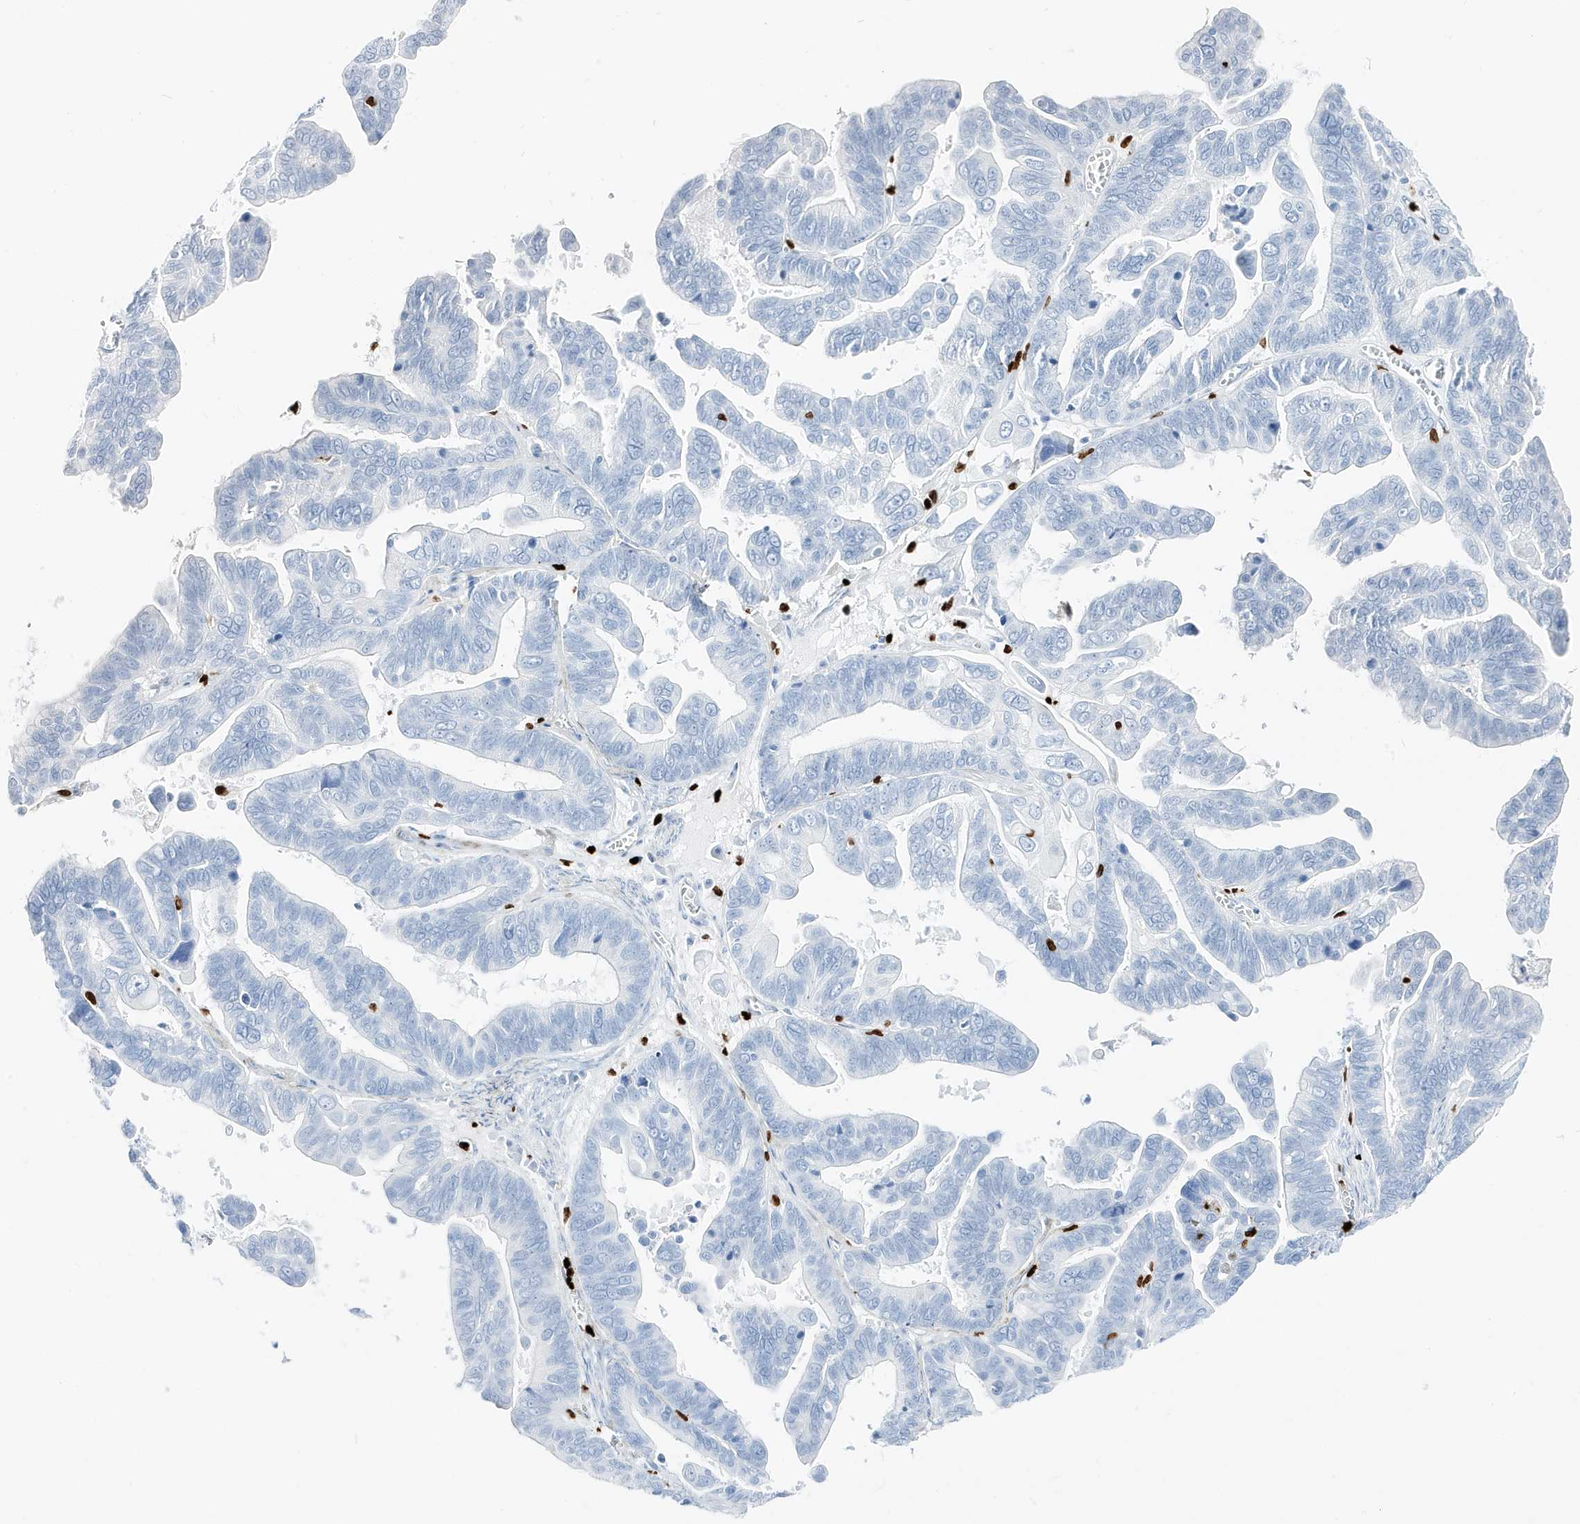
{"staining": {"intensity": "negative", "quantity": "none", "location": "none"}, "tissue": "ovarian cancer", "cell_type": "Tumor cells", "image_type": "cancer", "snomed": [{"axis": "morphology", "description": "Cystadenocarcinoma, serous, NOS"}, {"axis": "topography", "description": "Ovary"}], "caption": "Tumor cells show no significant protein staining in serous cystadenocarcinoma (ovarian).", "gene": "MNDA", "patient": {"sex": "female", "age": 56}}